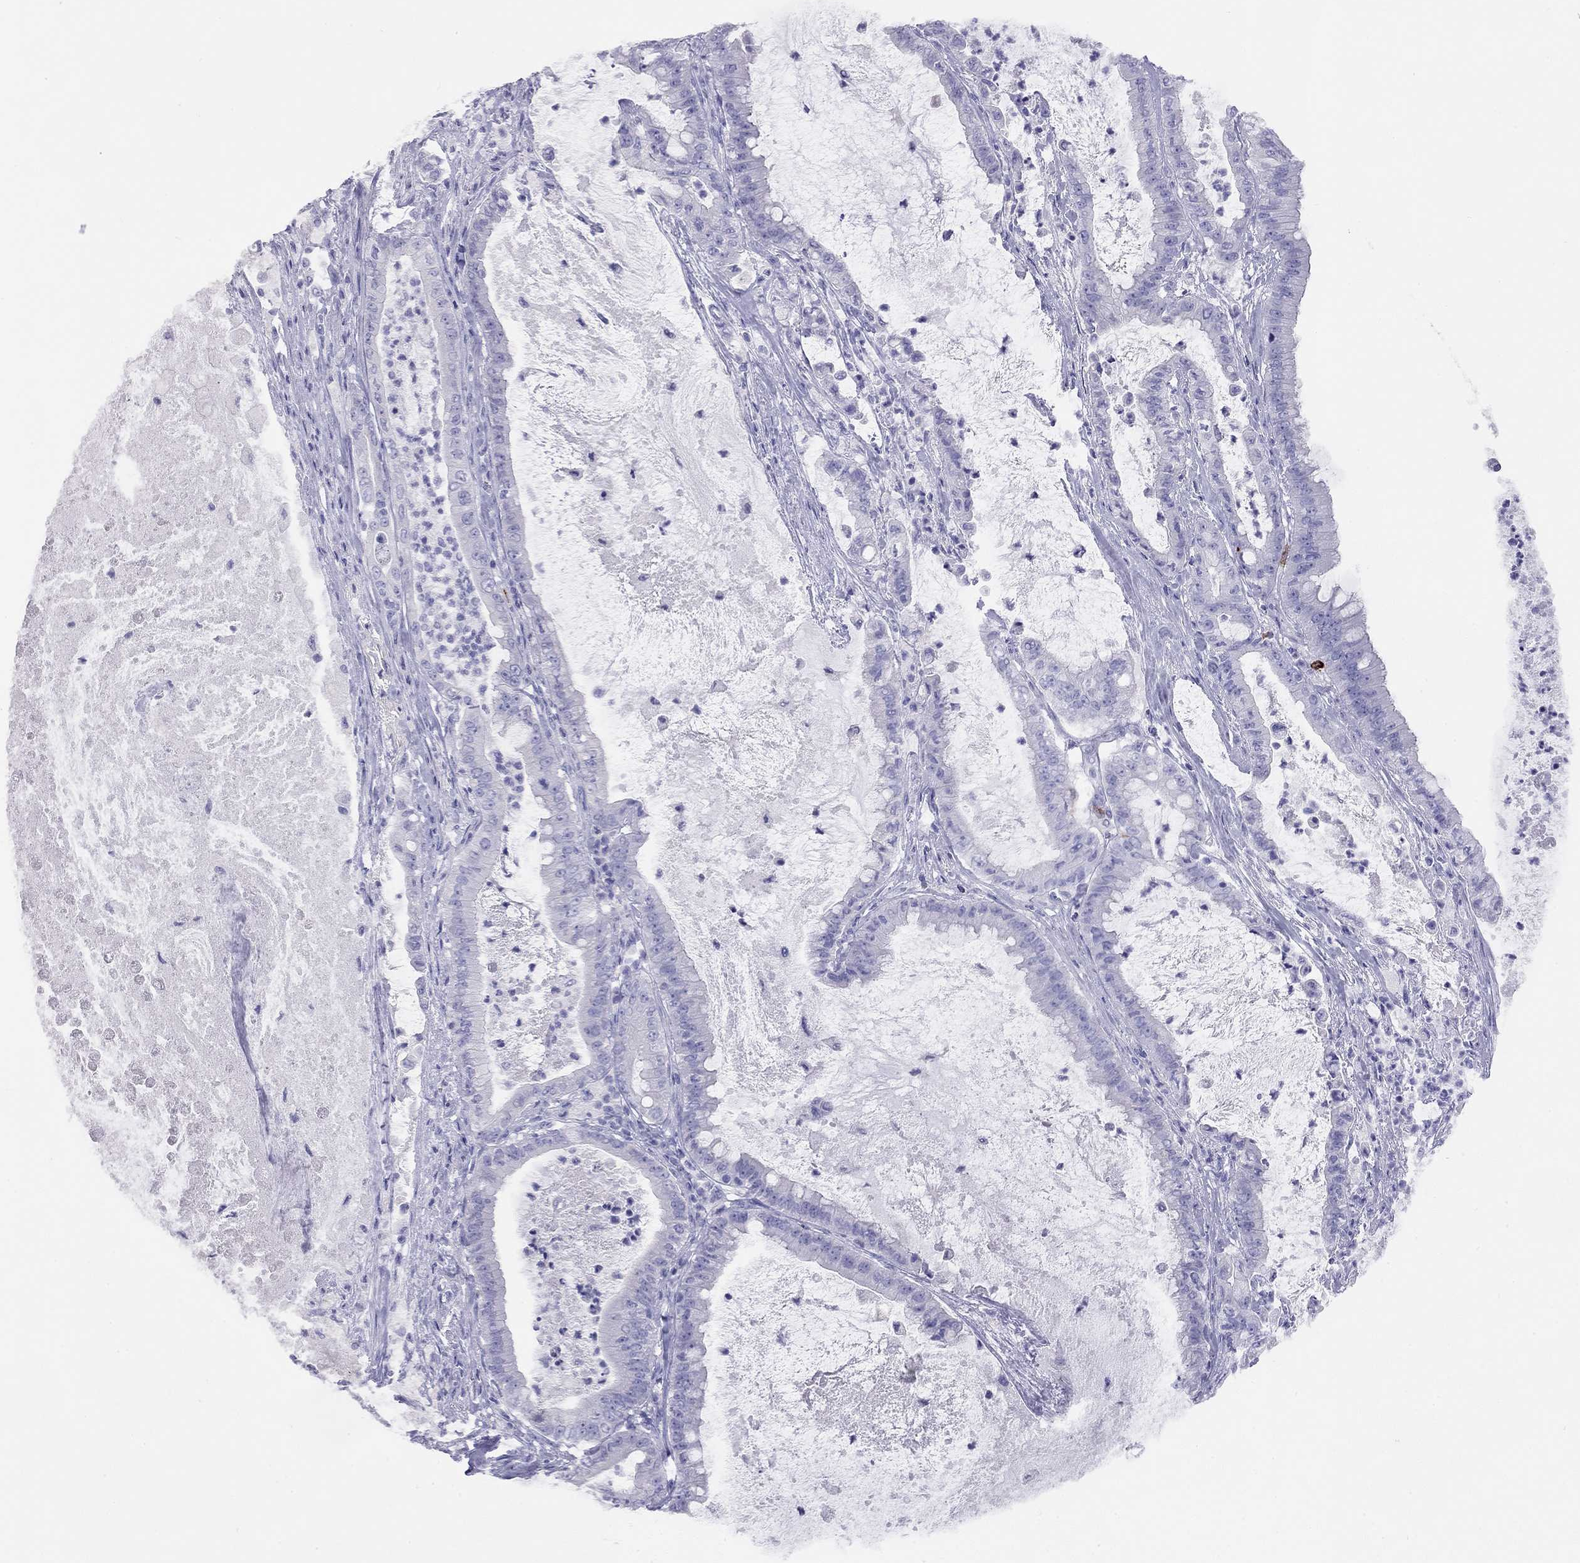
{"staining": {"intensity": "negative", "quantity": "none", "location": "none"}, "tissue": "pancreatic cancer", "cell_type": "Tumor cells", "image_type": "cancer", "snomed": [{"axis": "morphology", "description": "Adenocarcinoma, NOS"}, {"axis": "topography", "description": "Pancreas"}], "caption": "A histopathology image of human pancreatic cancer (adenocarcinoma) is negative for staining in tumor cells.", "gene": "HLA-DQB2", "patient": {"sex": "male", "age": 71}}